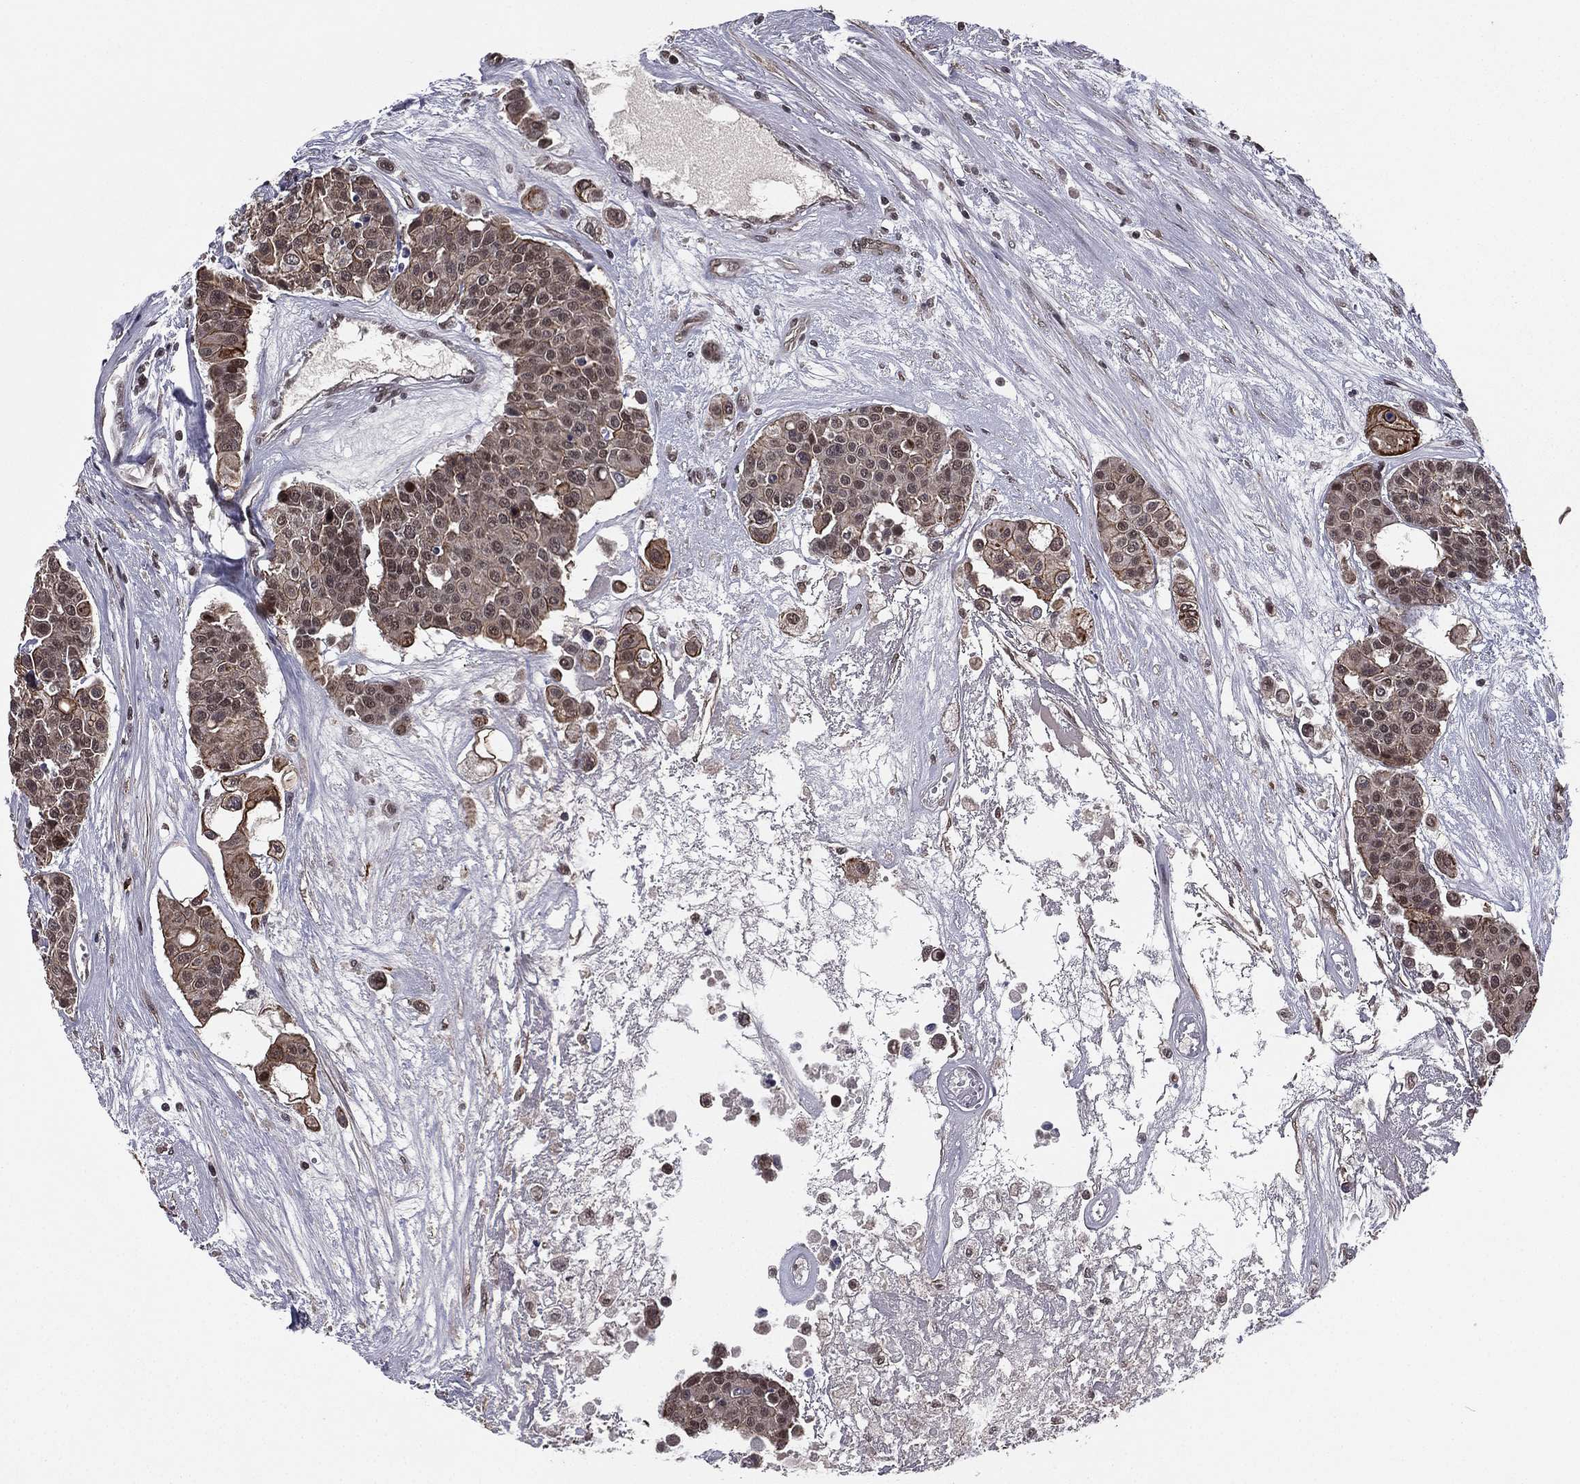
{"staining": {"intensity": "moderate", "quantity": "<25%", "location": "cytoplasmic/membranous"}, "tissue": "carcinoid", "cell_type": "Tumor cells", "image_type": "cancer", "snomed": [{"axis": "morphology", "description": "Carcinoid, malignant, NOS"}, {"axis": "topography", "description": "Colon"}], "caption": "Tumor cells display low levels of moderate cytoplasmic/membranous staining in about <25% of cells in carcinoid. (brown staining indicates protein expression, while blue staining denotes nuclei).", "gene": "RARB", "patient": {"sex": "male", "age": 81}}